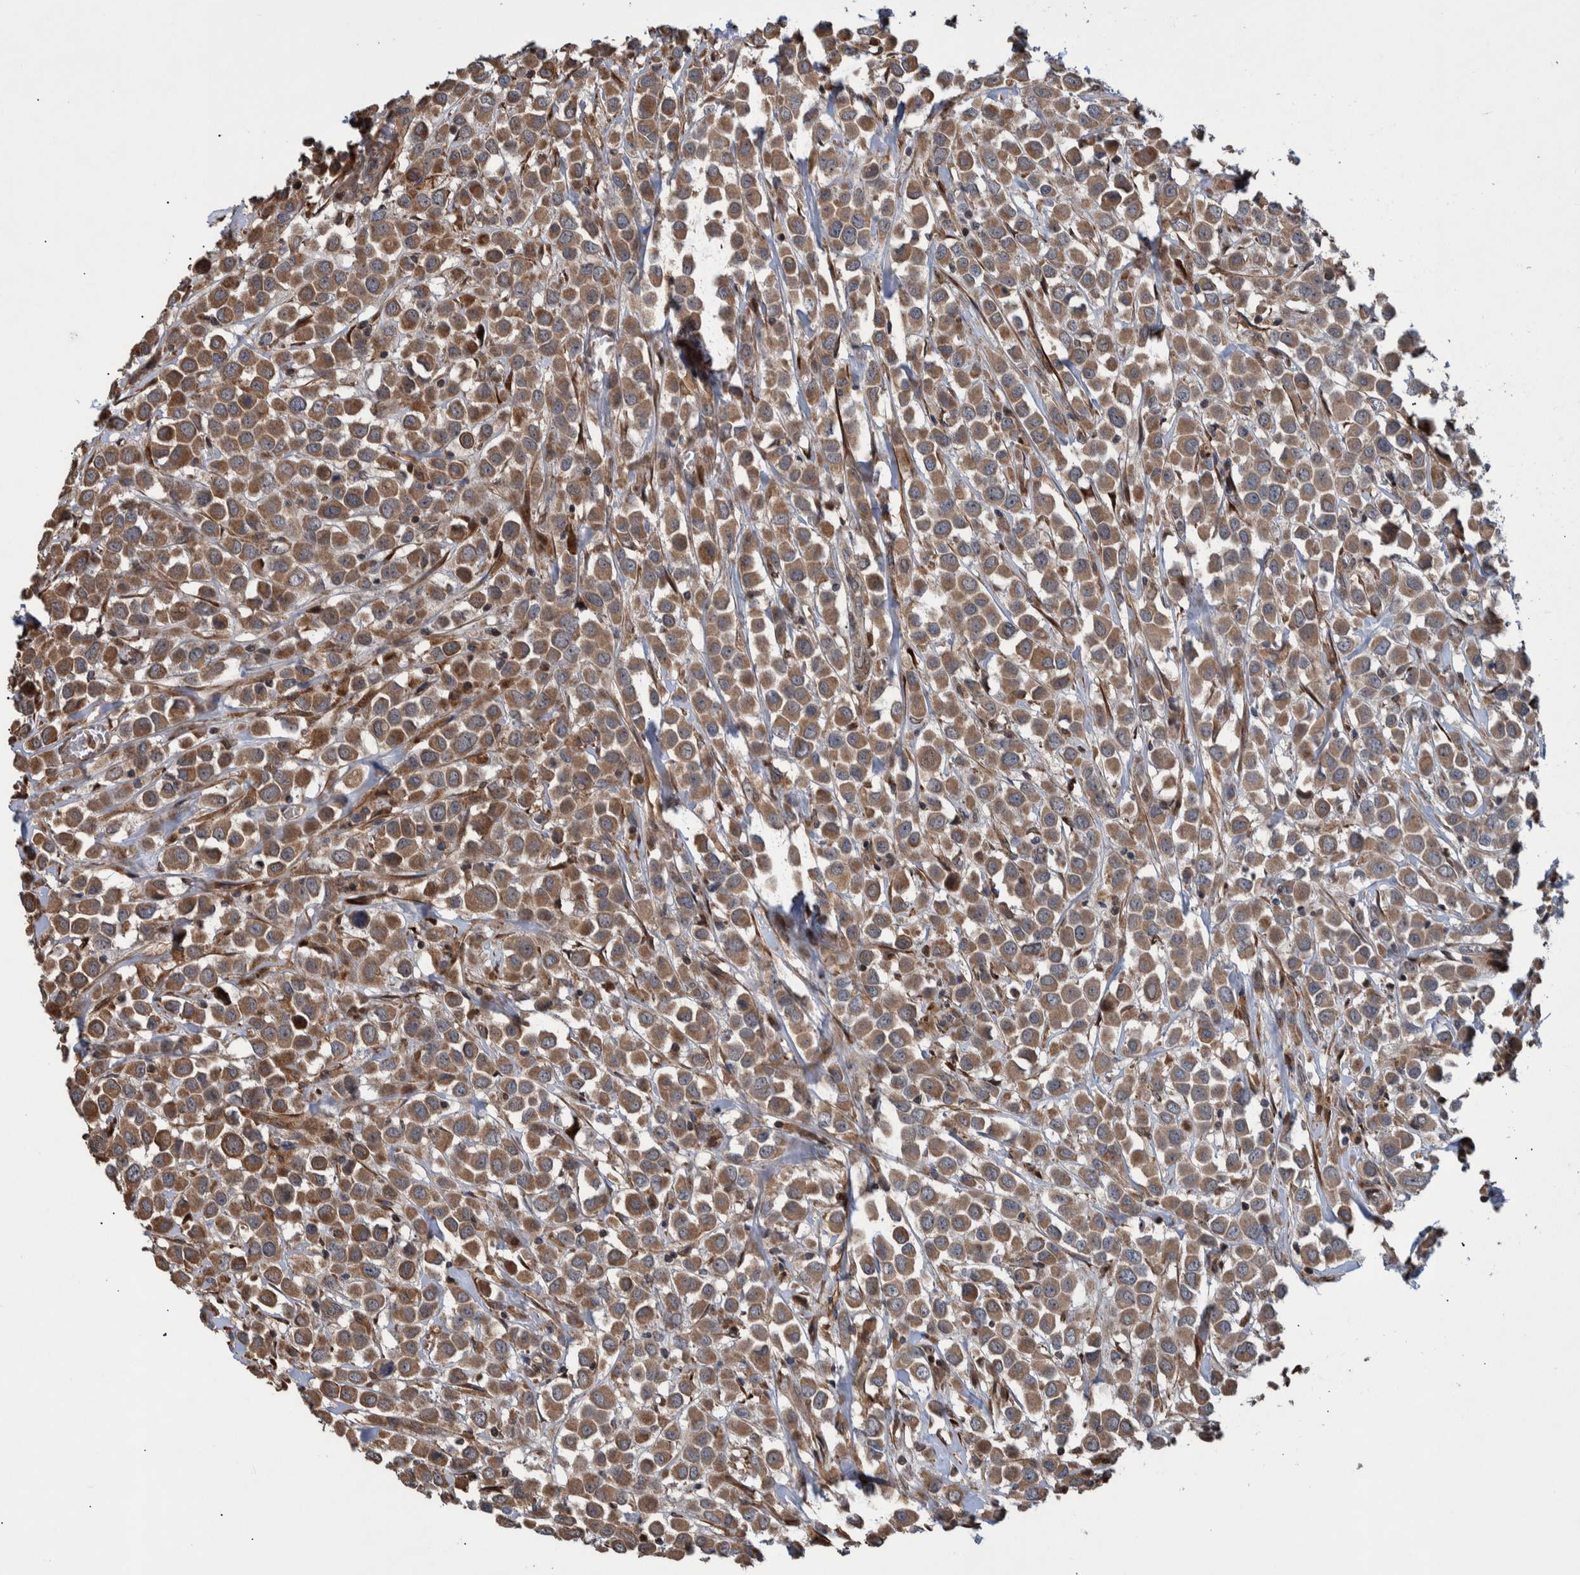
{"staining": {"intensity": "moderate", "quantity": ">75%", "location": "cytoplasmic/membranous"}, "tissue": "breast cancer", "cell_type": "Tumor cells", "image_type": "cancer", "snomed": [{"axis": "morphology", "description": "Duct carcinoma"}, {"axis": "topography", "description": "Breast"}], "caption": "Protein positivity by immunohistochemistry (IHC) shows moderate cytoplasmic/membranous staining in approximately >75% of tumor cells in intraductal carcinoma (breast).", "gene": "B3GNTL1", "patient": {"sex": "female", "age": 61}}